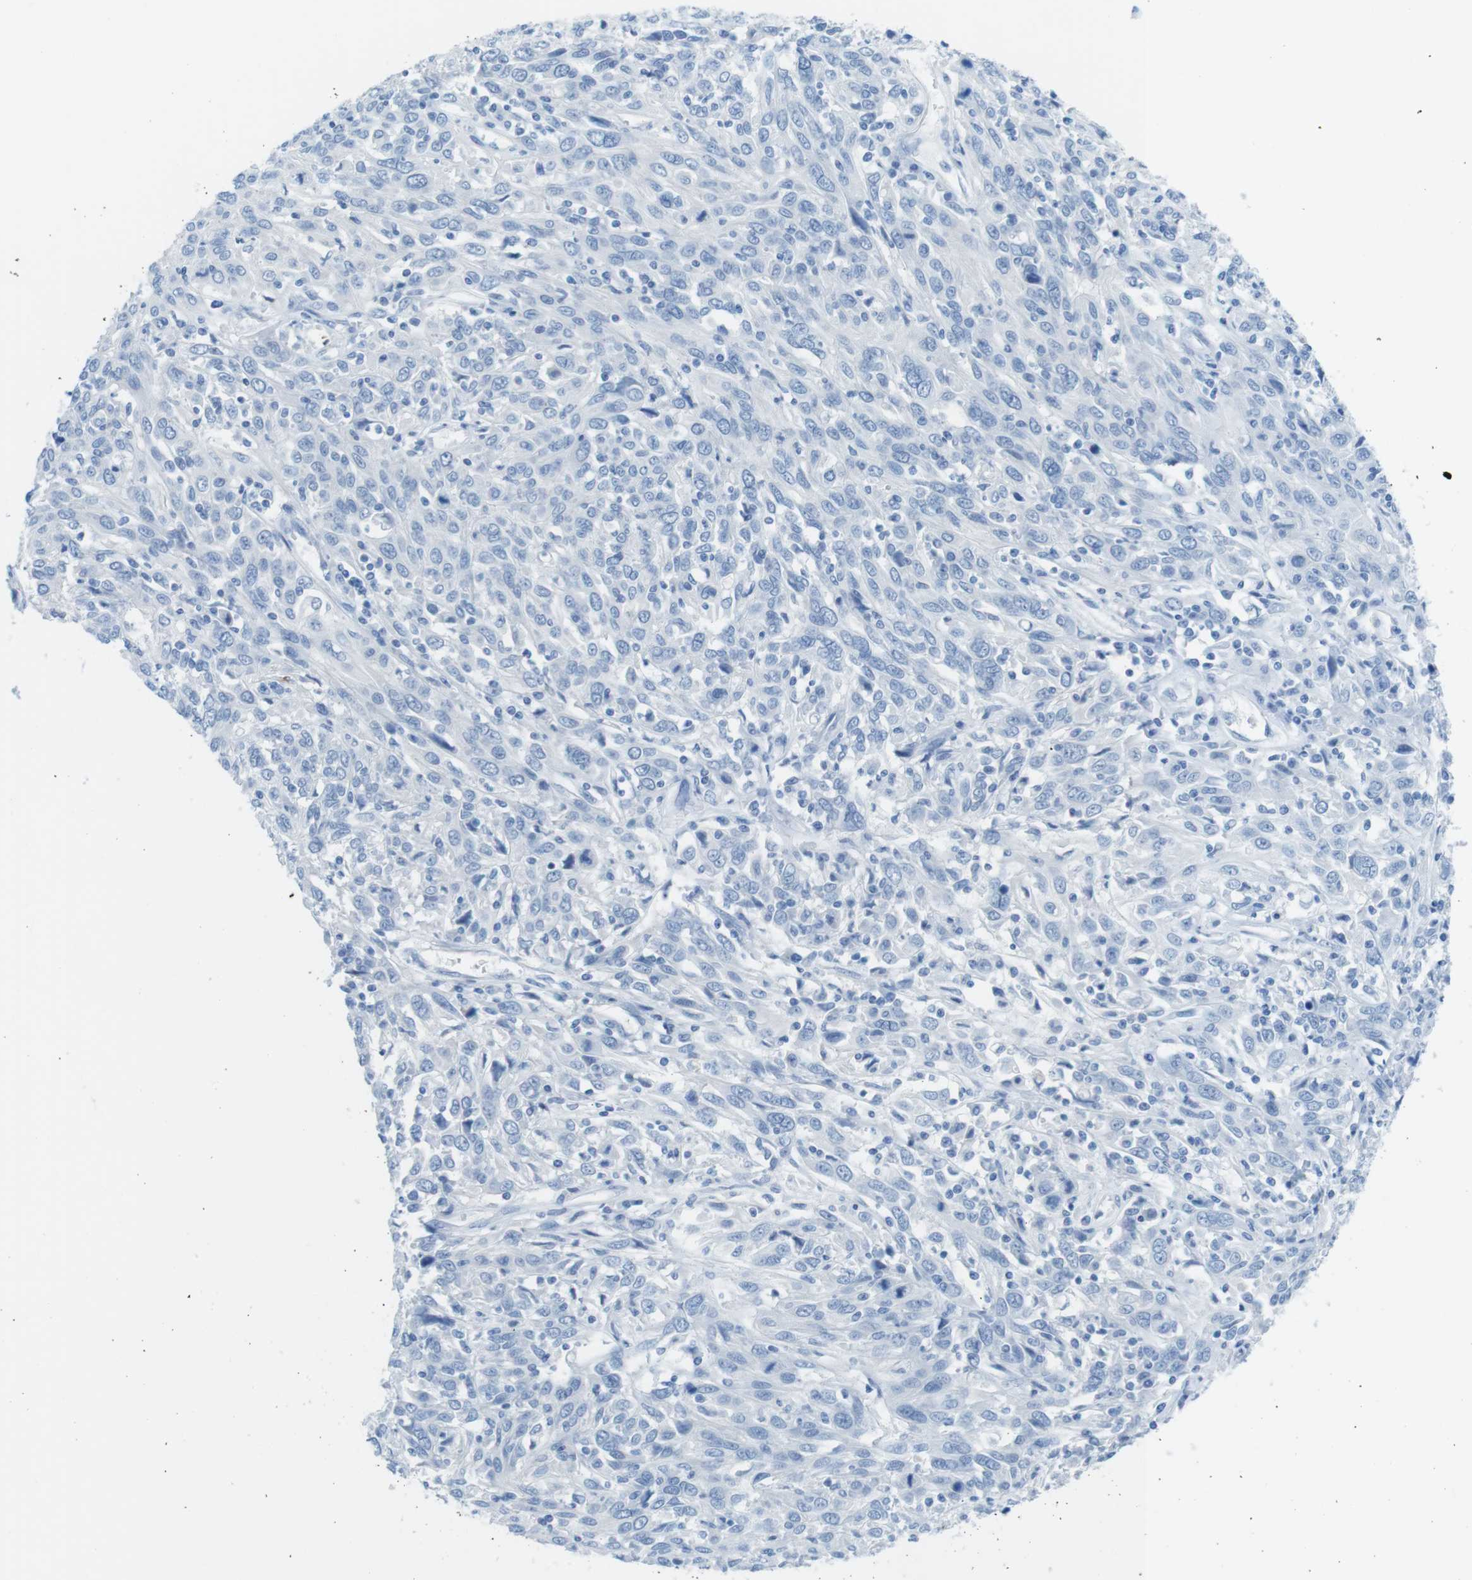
{"staining": {"intensity": "negative", "quantity": "none", "location": "none"}, "tissue": "cervical cancer", "cell_type": "Tumor cells", "image_type": "cancer", "snomed": [{"axis": "morphology", "description": "Squamous cell carcinoma, NOS"}, {"axis": "topography", "description": "Cervix"}], "caption": "The IHC histopathology image has no significant expression in tumor cells of cervical cancer (squamous cell carcinoma) tissue.", "gene": "GAP43", "patient": {"sex": "female", "age": 46}}